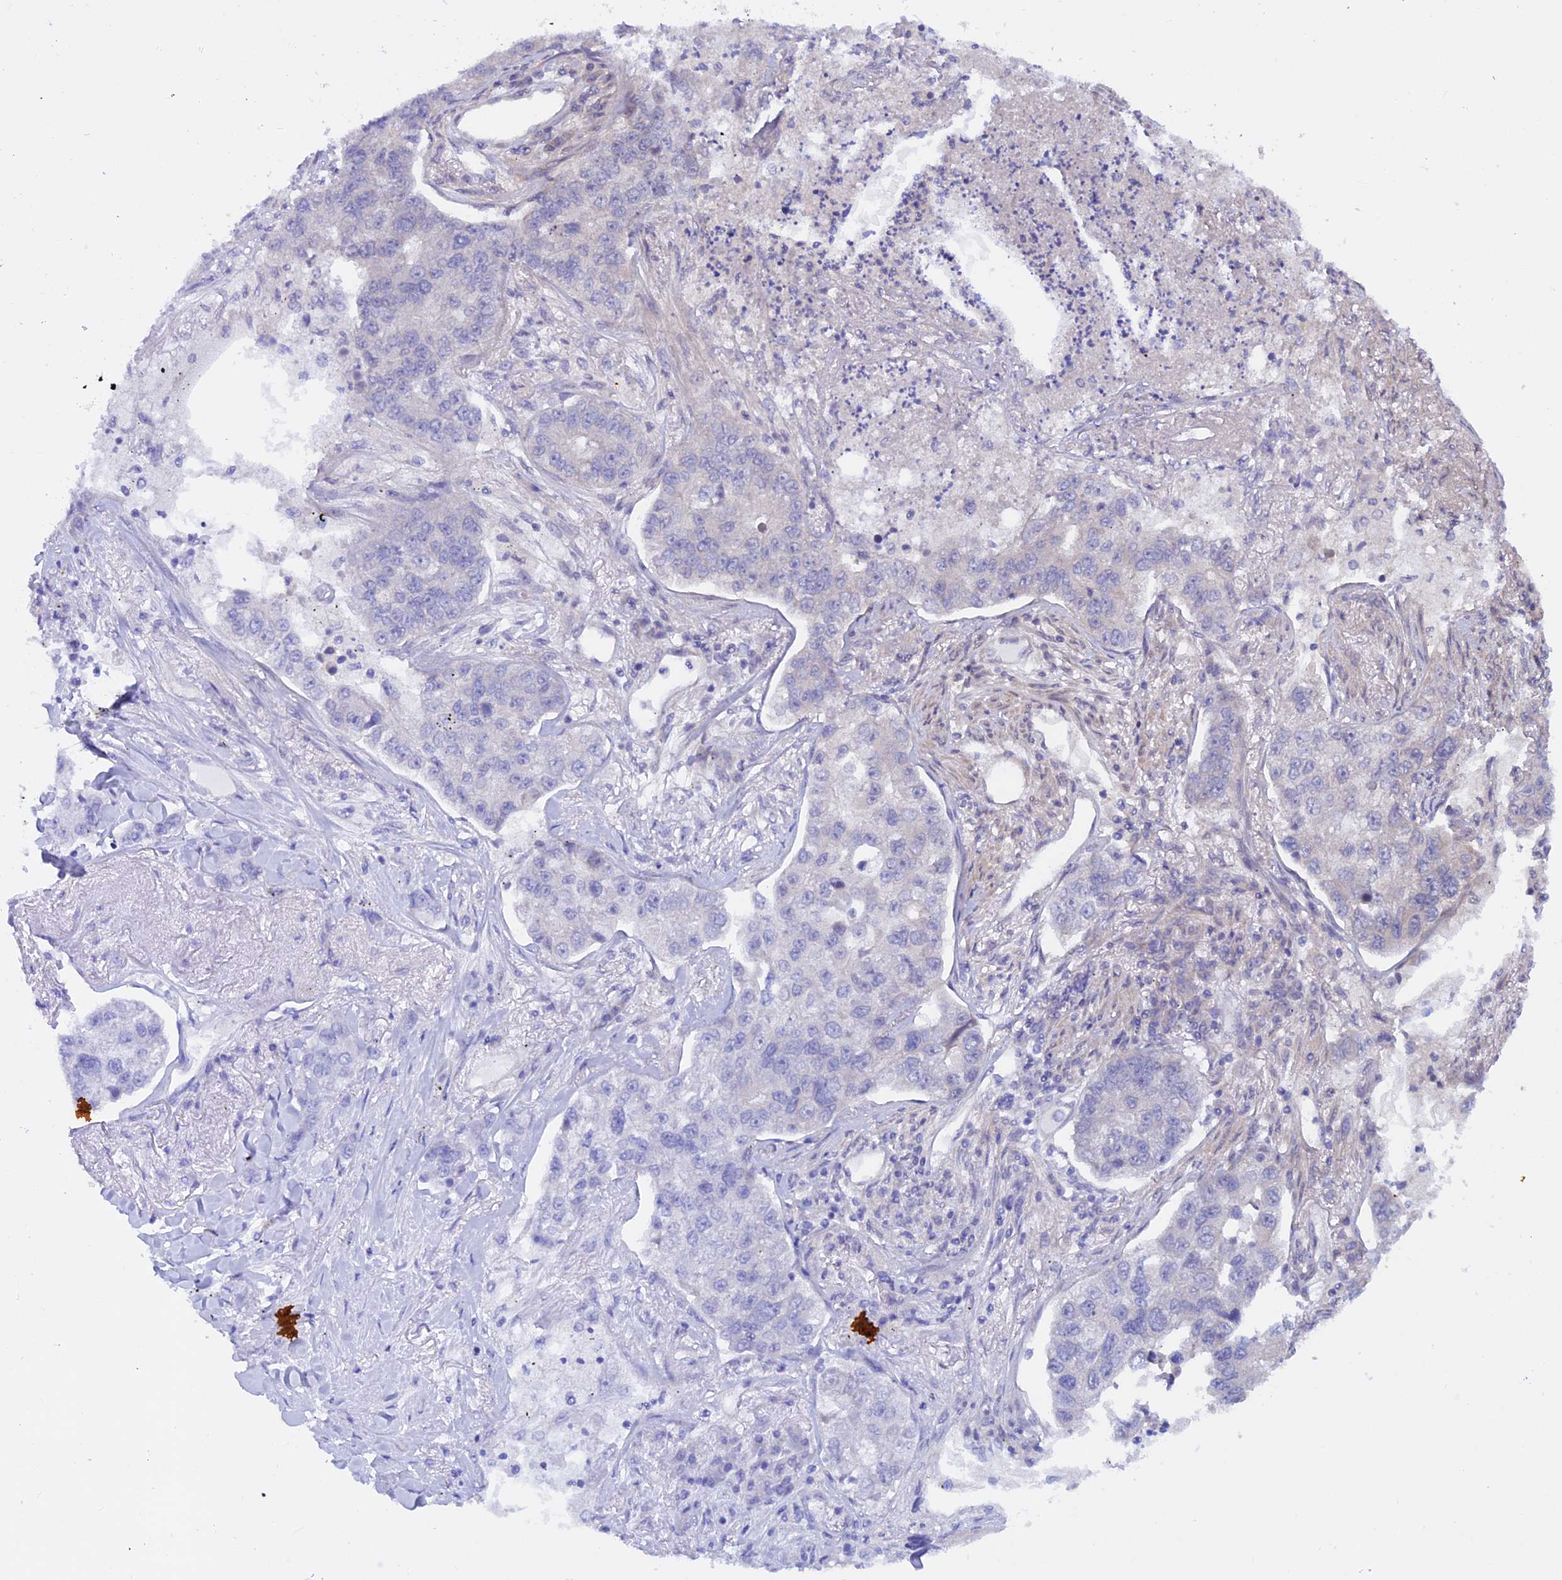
{"staining": {"intensity": "negative", "quantity": "none", "location": "none"}, "tissue": "lung cancer", "cell_type": "Tumor cells", "image_type": "cancer", "snomed": [{"axis": "morphology", "description": "Adenocarcinoma, NOS"}, {"axis": "topography", "description": "Lung"}], "caption": "A high-resolution histopathology image shows IHC staining of lung adenocarcinoma, which exhibits no significant positivity in tumor cells. Nuclei are stained in blue.", "gene": "HYCC1", "patient": {"sex": "male", "age": 49}}